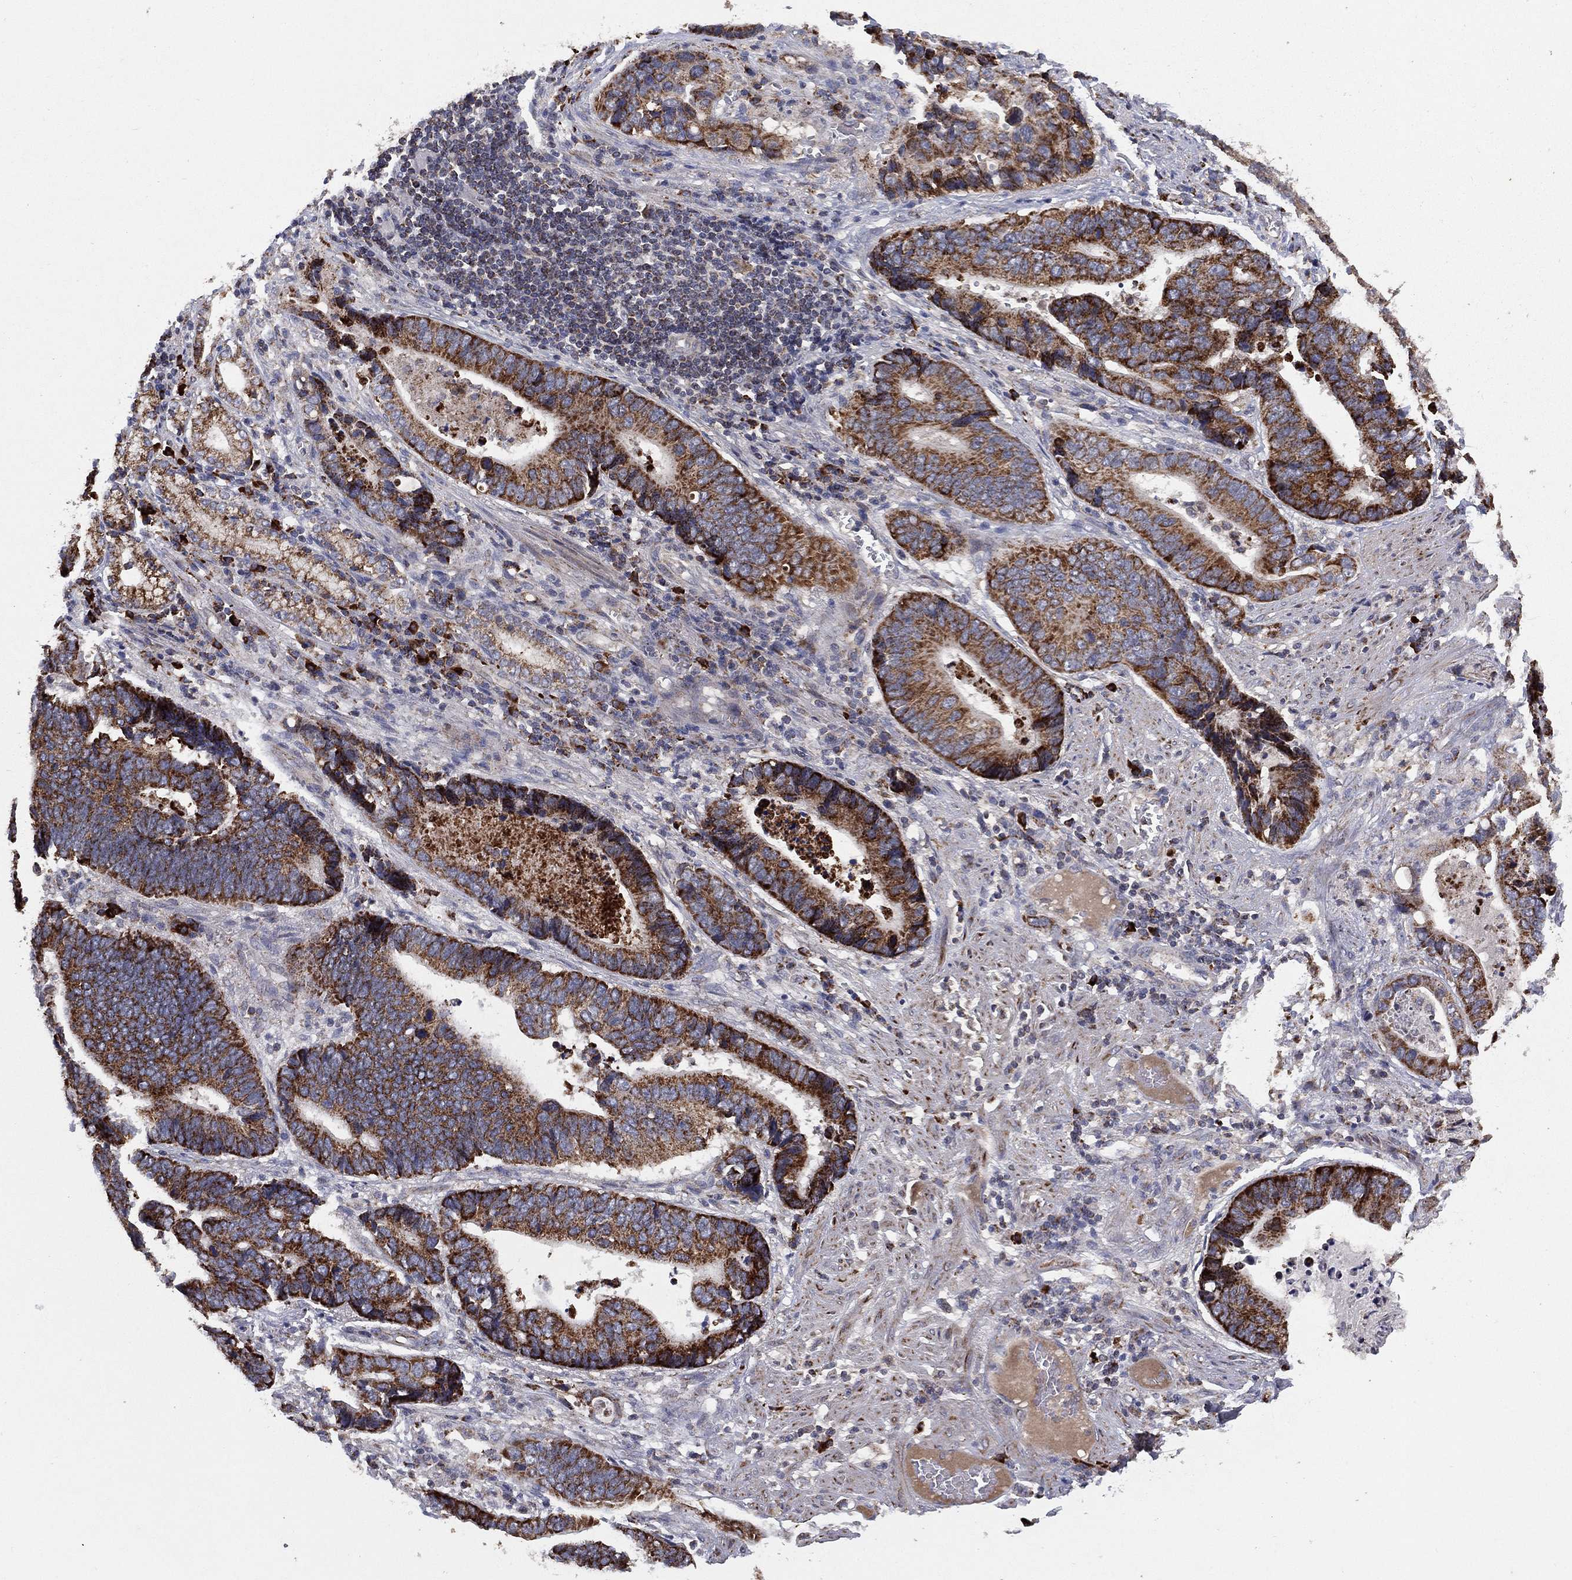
{"staining": {"intensity": "strong", "quantity": ">75%", "location": "cytoplasmic/membranous"}, "tissue": "stomach cancer", "cell_type": "Tumor cells", "image_type": "cancer", "snomed": [{"axis": "morphology", "description": "Adenocarcinoma, NOS"}, {"axis": "topography", "description": "Stomach"}], "caption": "DAB immunohistochemical staining of human stomach adenocarcinoma demonstrates strong cytoplasmic/membranous protein expression in about >75% of tumor cells.", "gene": "PPP2R5A", "patient": {"sex": "male", "age": 84}}